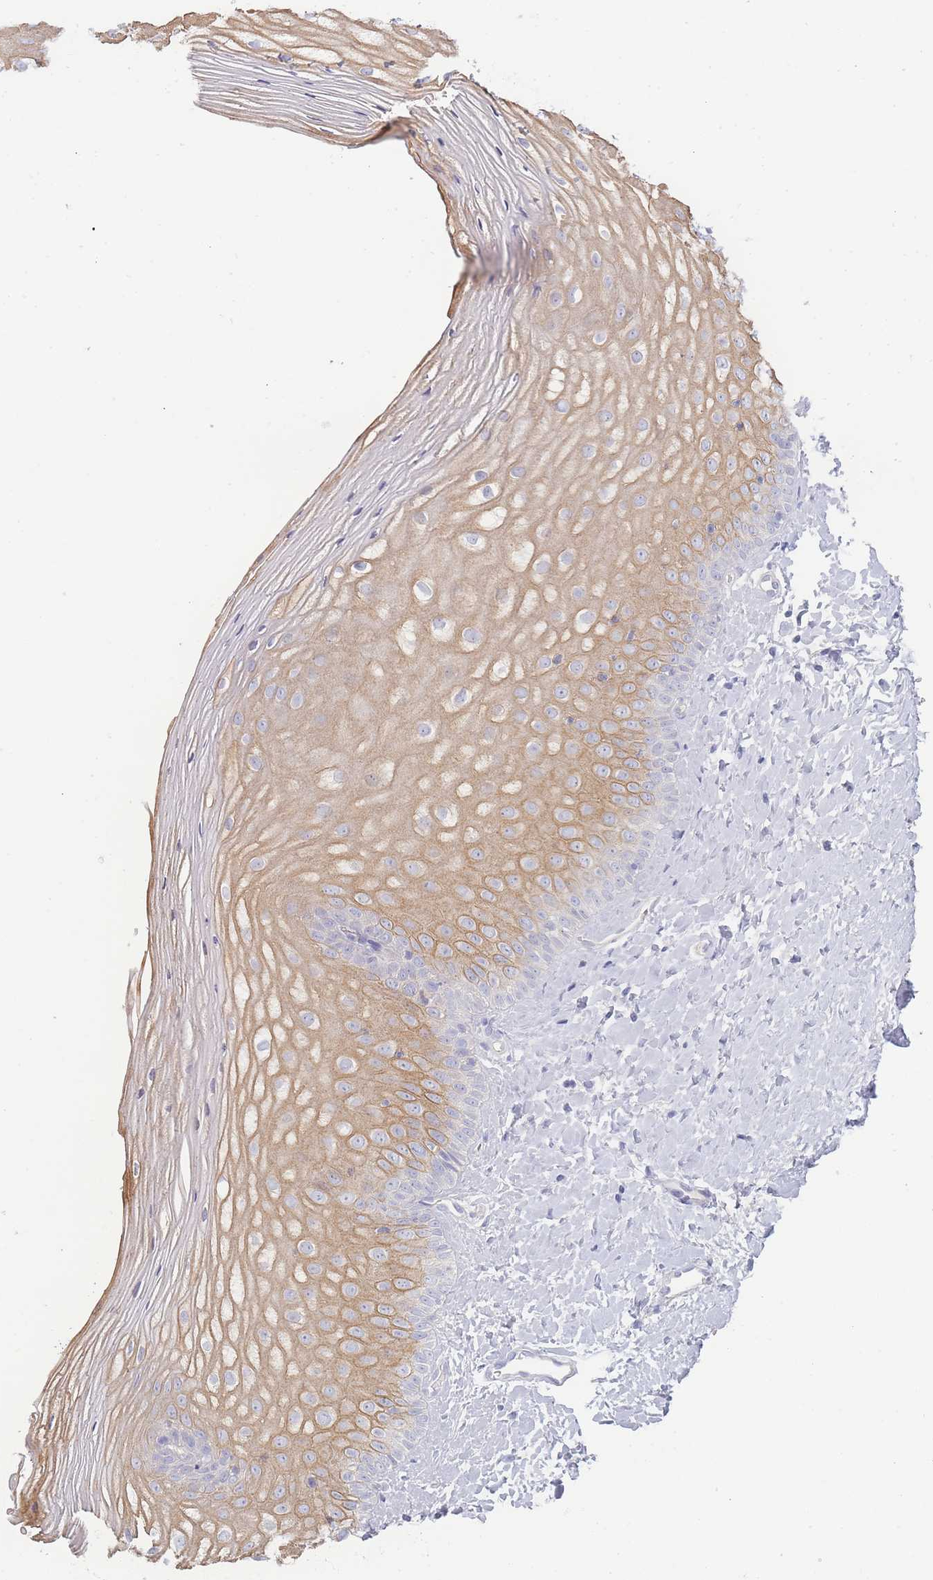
{"staining": {"intensity": "moderate", "quantity": "<25%", "location": "cytoplasmic/membranous"}, "tissue": "vagina", "cell_type": "Squamous epithelial cells", "image_type": "normal", "snomed": [{"axis": "morphology", "description": "Normal tissue, NOS"}, {"axis": "topography", "description": "Vagina"}], "caption": "Normal vagina exhibits moderate cytoplasmic/membranous staining in about <25% of squamous epithelial cells The staining is performed using DAB (3,3'-diaminobenzidine) brown chromogen to label protein expression. The nuclei are counter-stained blue using hematoxylin..", "gene": "SPHKAP", "patient": {"sex": "female", "age": 65}}